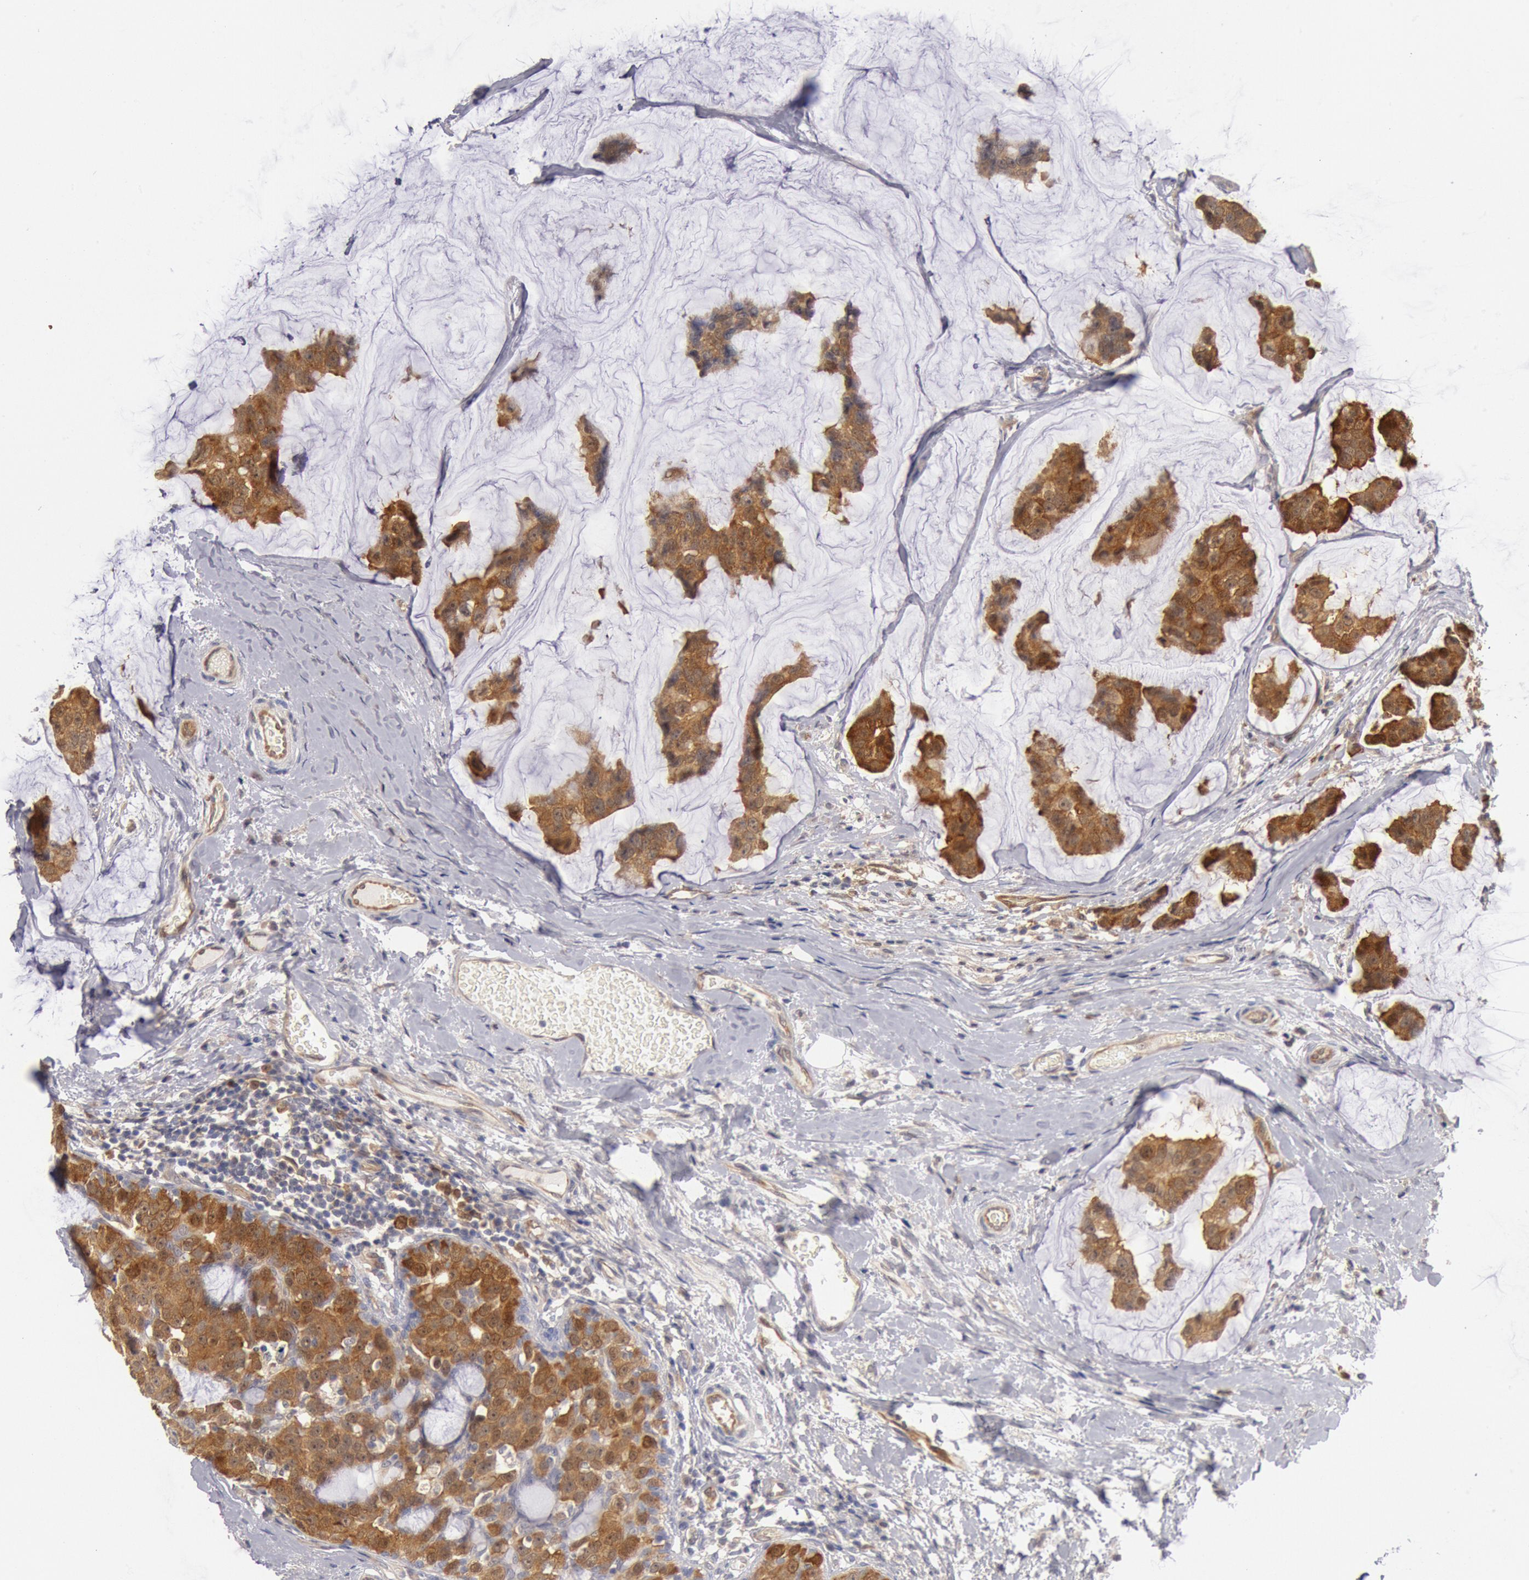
{"staining": {"intensity": "moderate", "quantity": ">75%", "location": "cytoplasmic/membranous"}, "tissue": "breast cancer", "cell_type": "Tumor cells", "image_type": "cancer", "snomed": [{"axis": "morphology", "description": "Normal tissue, NOS"}, {"axis": "morphology", "description": "Duct carcinoma"}, {"axis": "topography", "description": "Breast"}], "caption": "The photomicrograph reveals immunohistochemical staining of intraductal carcinoma (breast). There is moderate cytoplasmic/membranous staining is seen in approximately >75% of tumor cells.", "gene": "DNAJA1", "patient": {"sex": "female", "age": 50}}